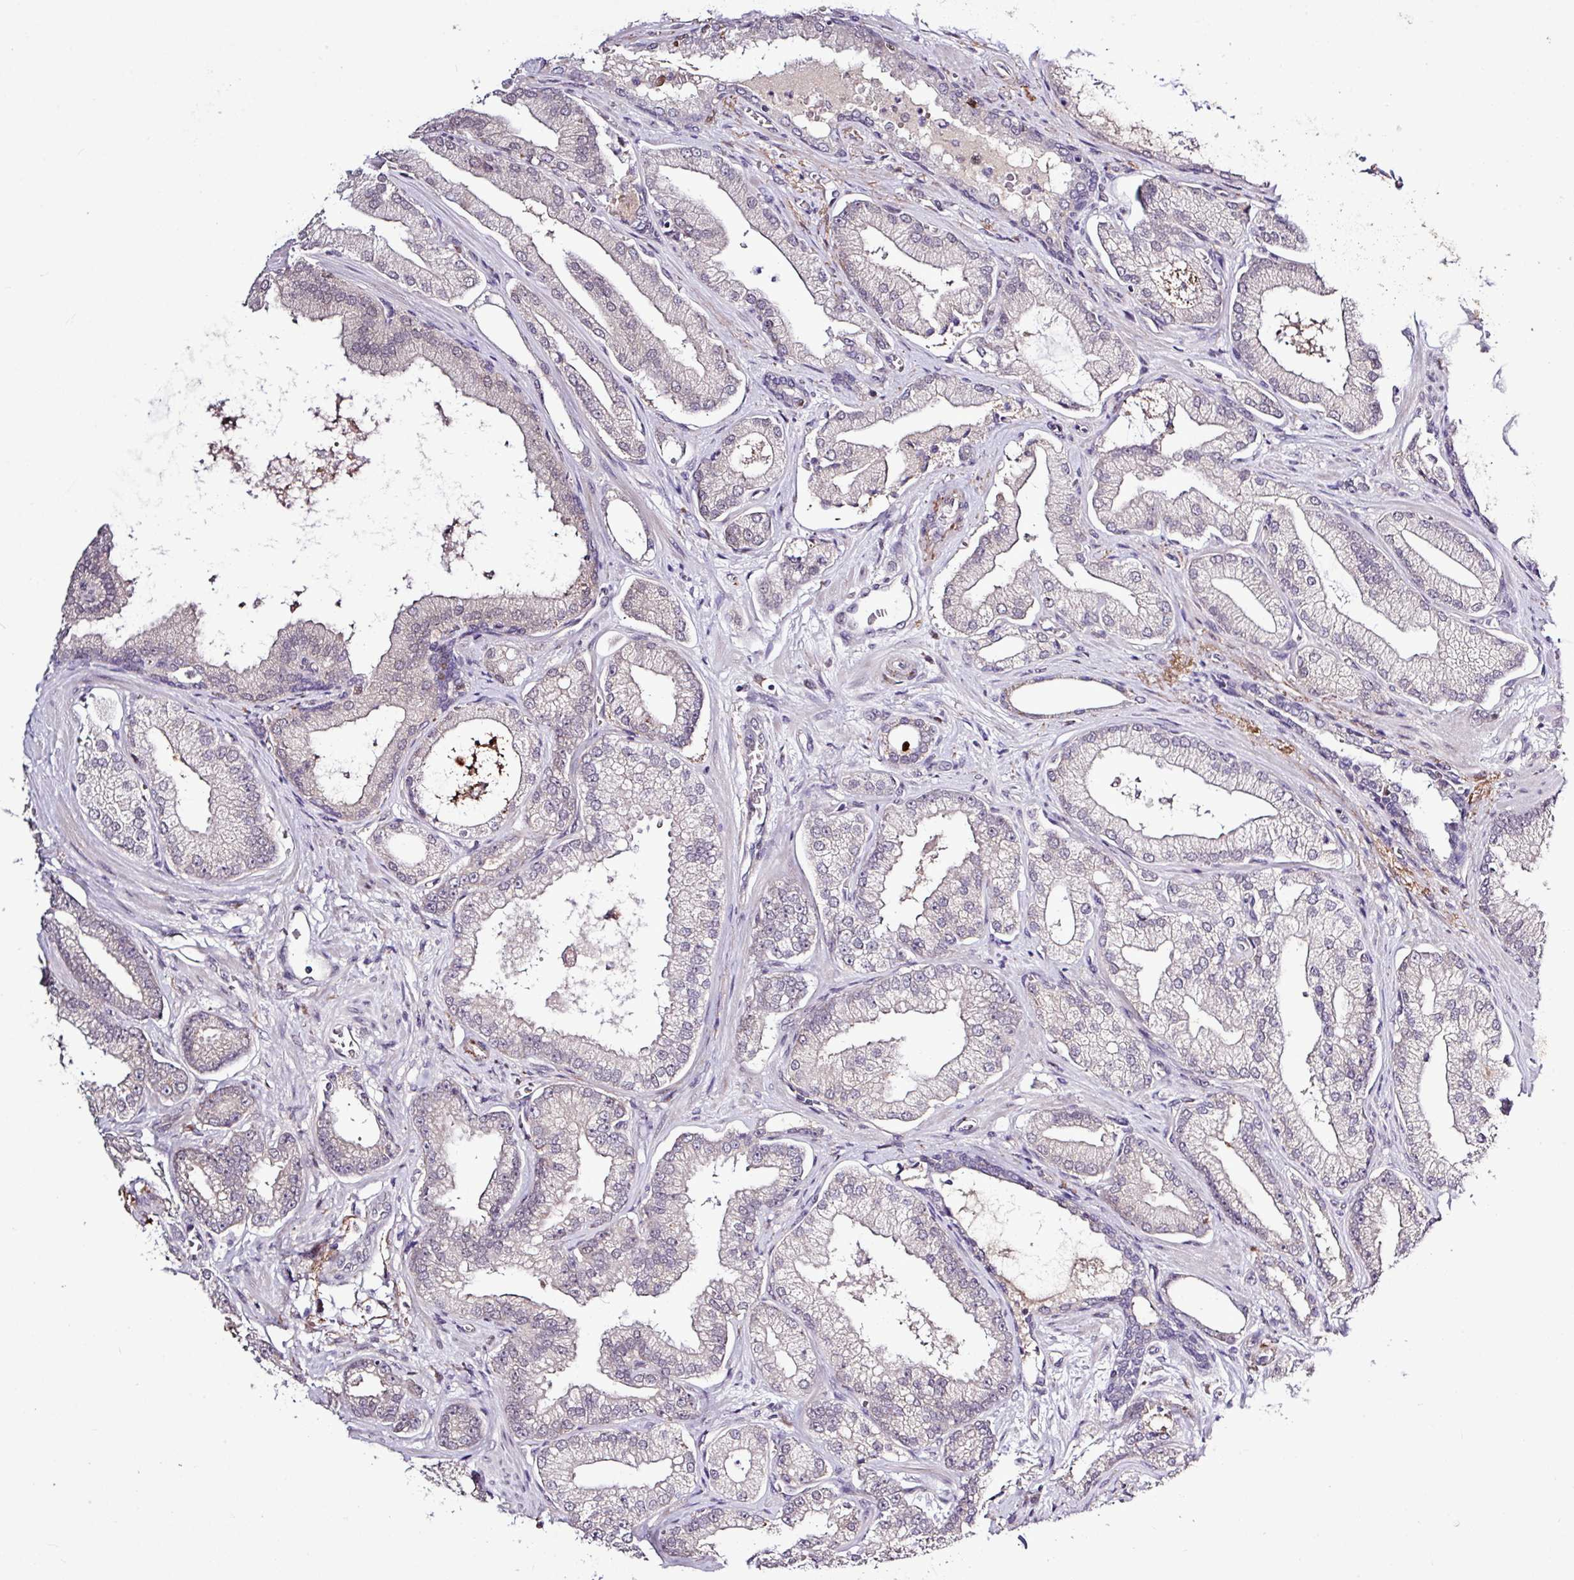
{"staining": {"intensity": "negative", "quantity": "none", "location": "none"}, "tissue": "prostate cancer", "cell_type": "Tumor cells", "image_type": "cancer", "snomed": [{"axis": "morphology", "description": "Adenocarcinoma, High grade"}, {"axis": "topography", "description": "Prostate"}], "caption": "Prostate cancer (adenocarcinoma (high-grade)) was stained to show a protein in brown. There is no significant staining in tumor cells.", "gene": "SKIC2", "patient": {"sex": "male", "age": 68}}